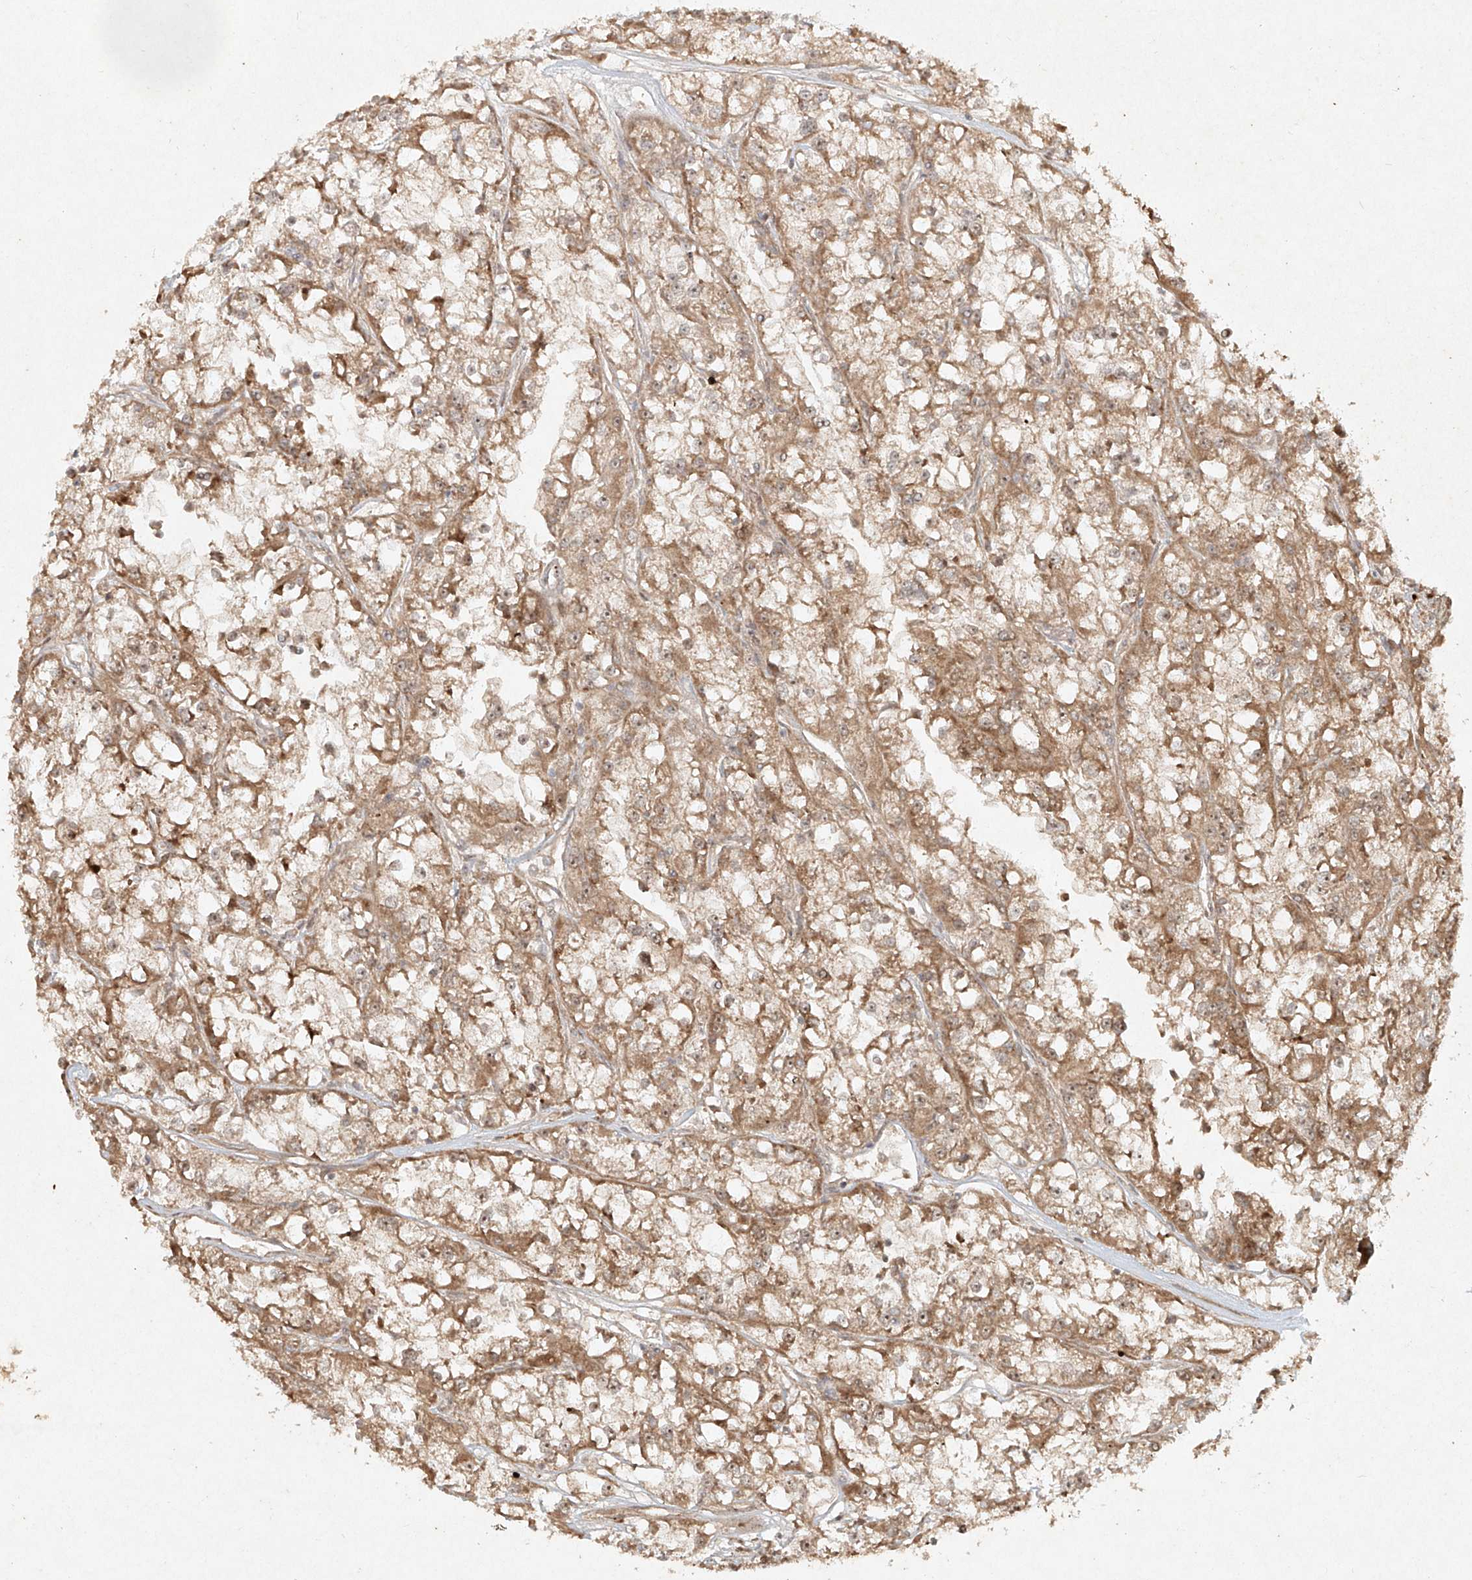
{"staining": {"intensity": "moderate", "quantity": ">75%", "location": "cytoplasmic/membranous"}, "tissue": "renal cancer", "cell_type": "Tumor cells", "image_type": "cancer", "snomed": [{"axis": "morphology", "description": "Adenocarcinoma, NOS"}, {"axis": "topography", "description": "Kidney"}], "caption": "Renal cancer stained with a brown dye reveals moderate cytoplasmic/membranous positive expression in about >75% of tumor cells.", "gene": "CYYR1", "patient": {"sex": "female", "age": 52}}